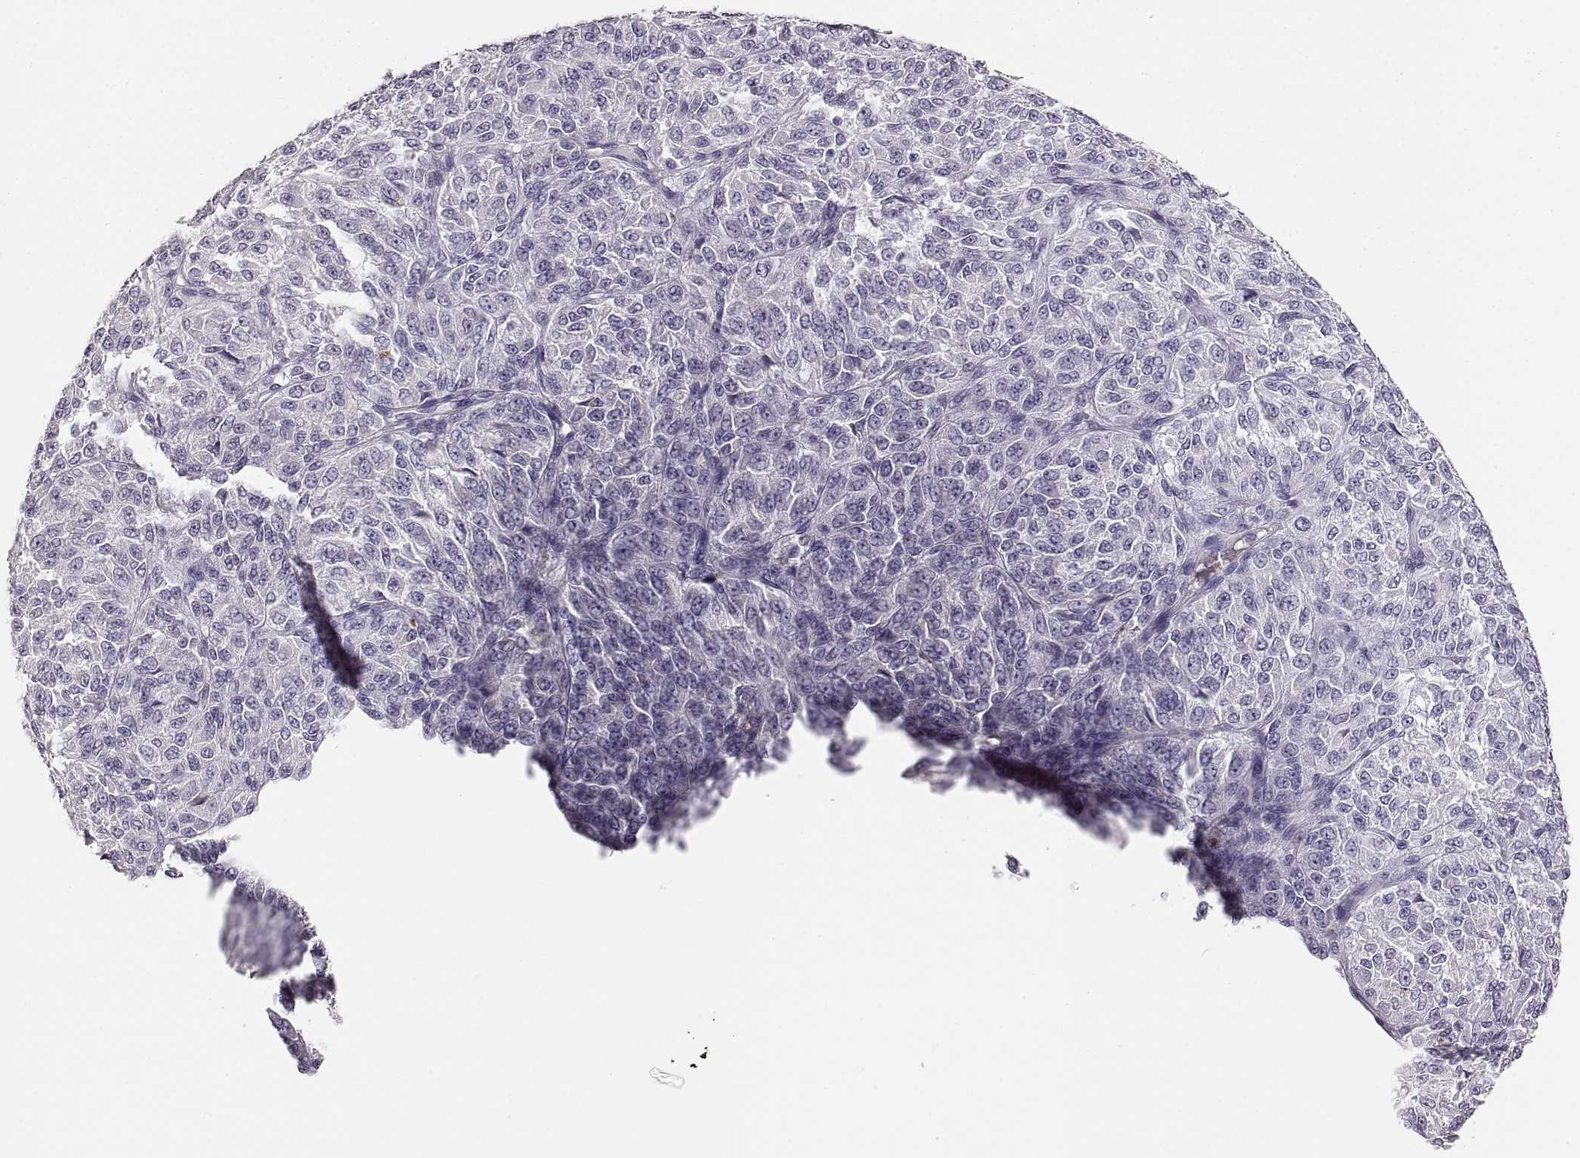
{"staining": {"intensity": "negative", "quantity": "none", "location": "none"}, "tissue": "melanoma", "cell_type": "Tumor cells", "image_type": "cancer", "snomed": [{"axis": "morphology", "description": "Malignant melanoma, Metastatic site"}, {"axis": "topography", "description": "Brain"}], "caption": "The photomicrograph demonstrates no staining of tumor cells in malignant melanoma (metastatic site).", "gene": "RDH13", "patient": {"sex": "female", "age": 56}}